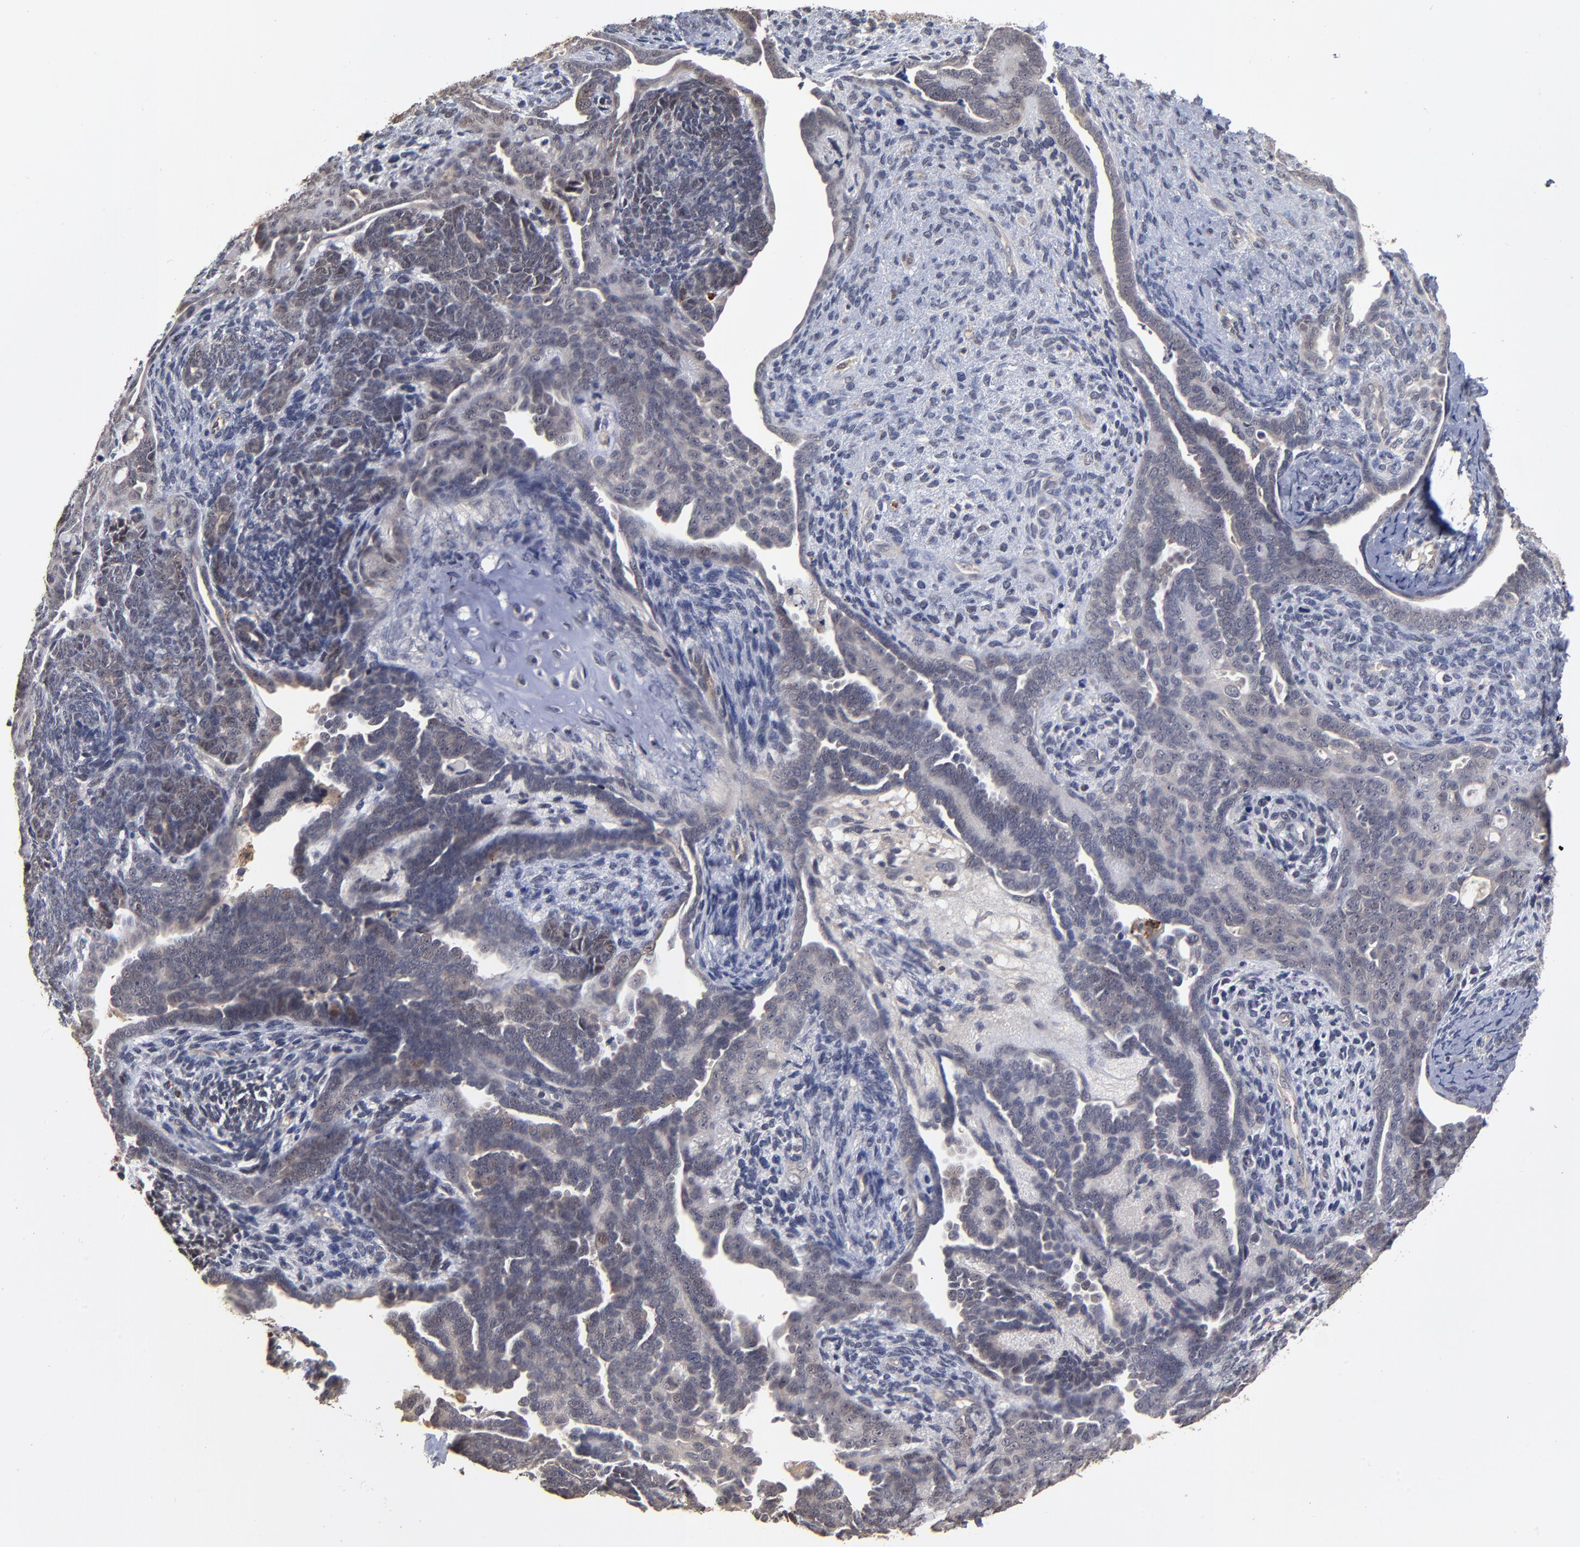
{"staining": {"intensity": "weak", "quantity": "<25%", "location": "cytoplasmic/membranous"}, "tissue": "endometrial cancer", "cell_type": "Tumor cells", "image_type": "cancer", "snomed": [{"axis": "morphology", "description": "Neoplasm, malignant, NOS"}, {"axis": "topography", "description": "Endometrium"}], "caption": "Immunohistochemical staining of endometrial malignant neoplasm shows no significant positivity in tumor cells.", "gene": "ASB8", "patient": {"sex": "female", "age": 74}}